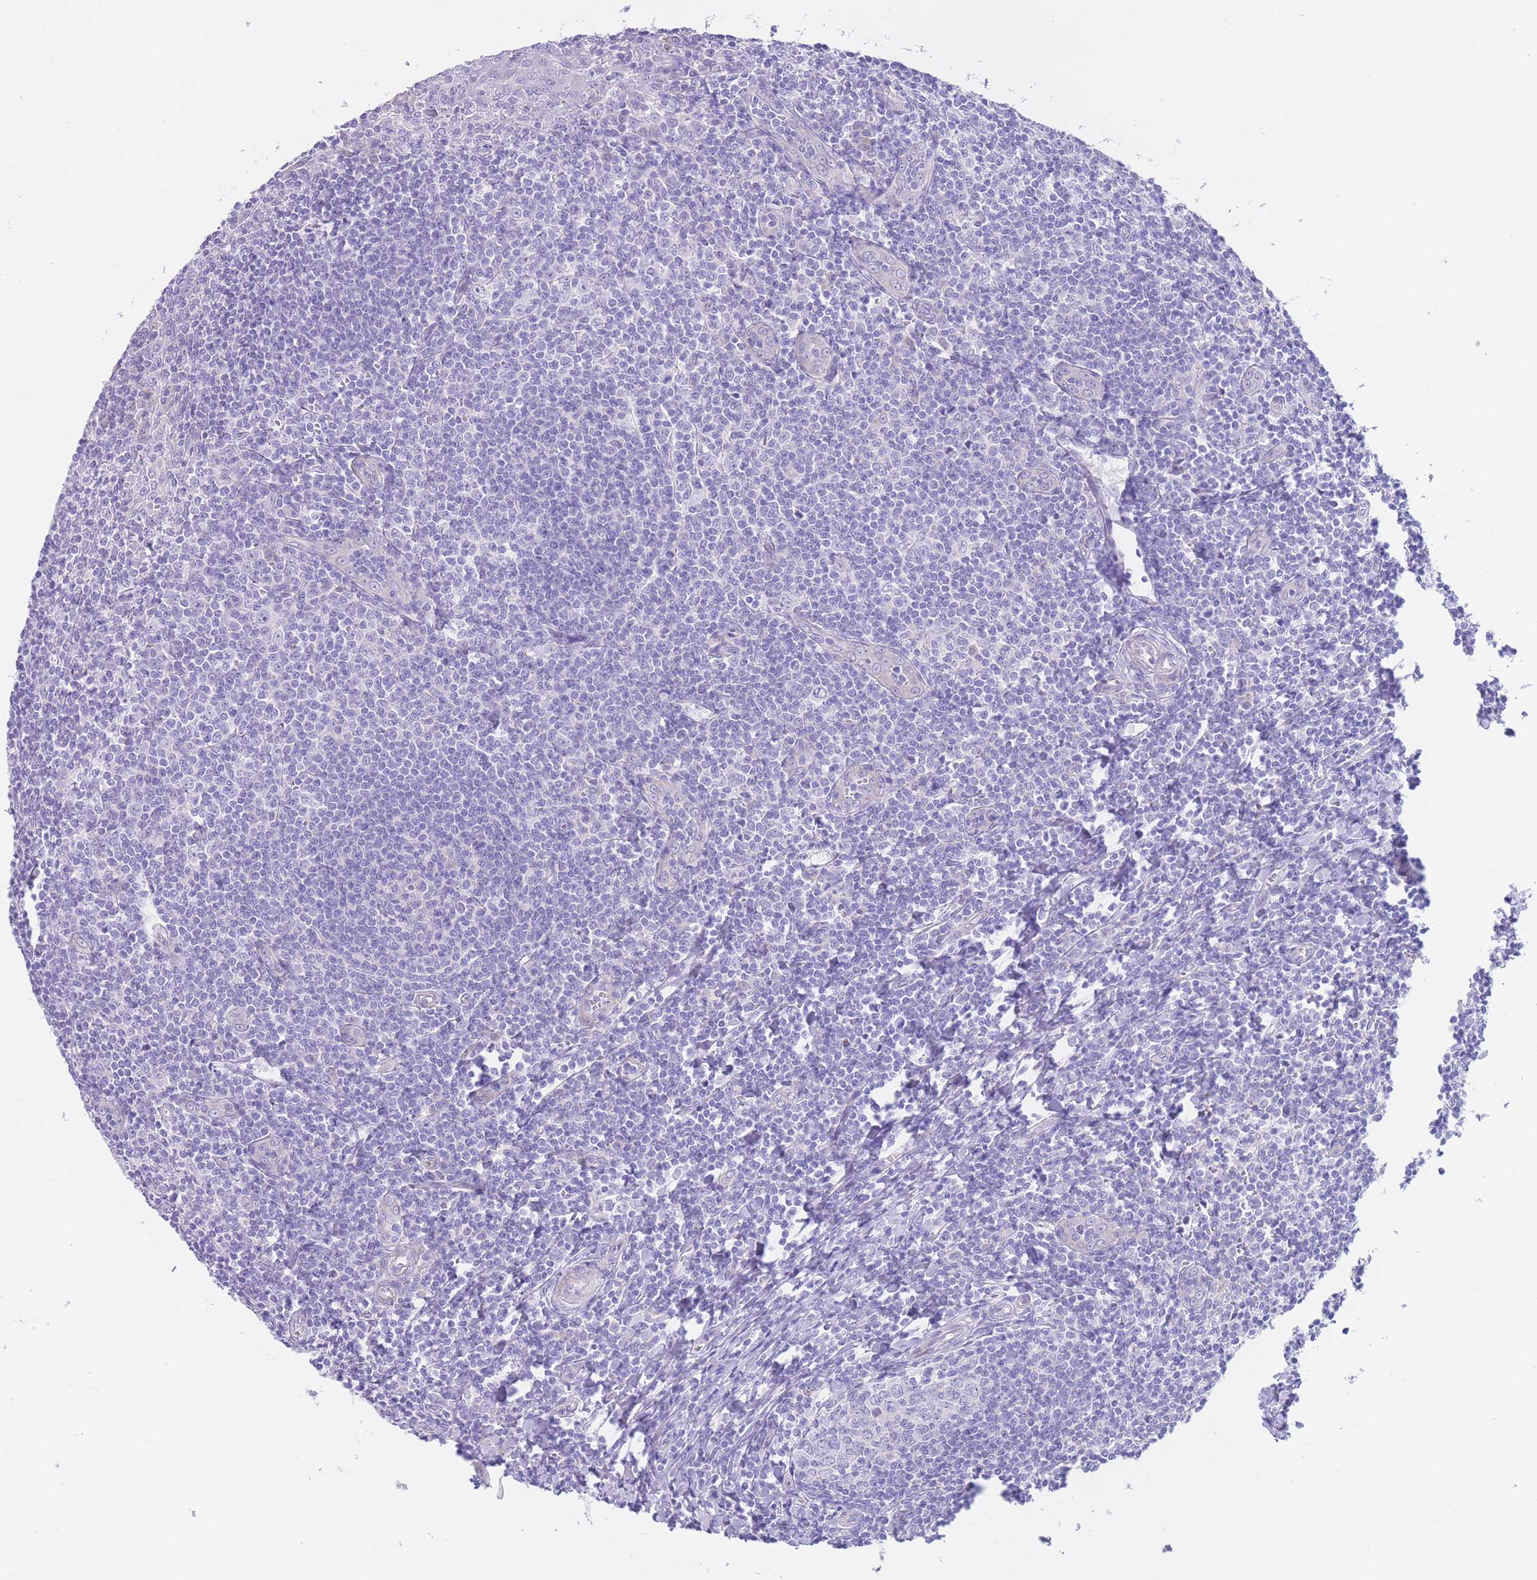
{"staining": {"intensity": "negative", "quantity": "none", "location": "none"}, "tissue": "tonsil", "cell_type": "Germinal center cells", "image_type": "normal", "snomed": [{"axis": "morphology", "description": "Normal tissue, NOS"}, {"axis": "topography", "description": "Tonsil"}], "caption": "Immunohistochemical staining of normal human tonsil shows no significant positivity in germinal center cells.", "gene": "QTRT1", "patient": {"sex": "male", "age": 27}}